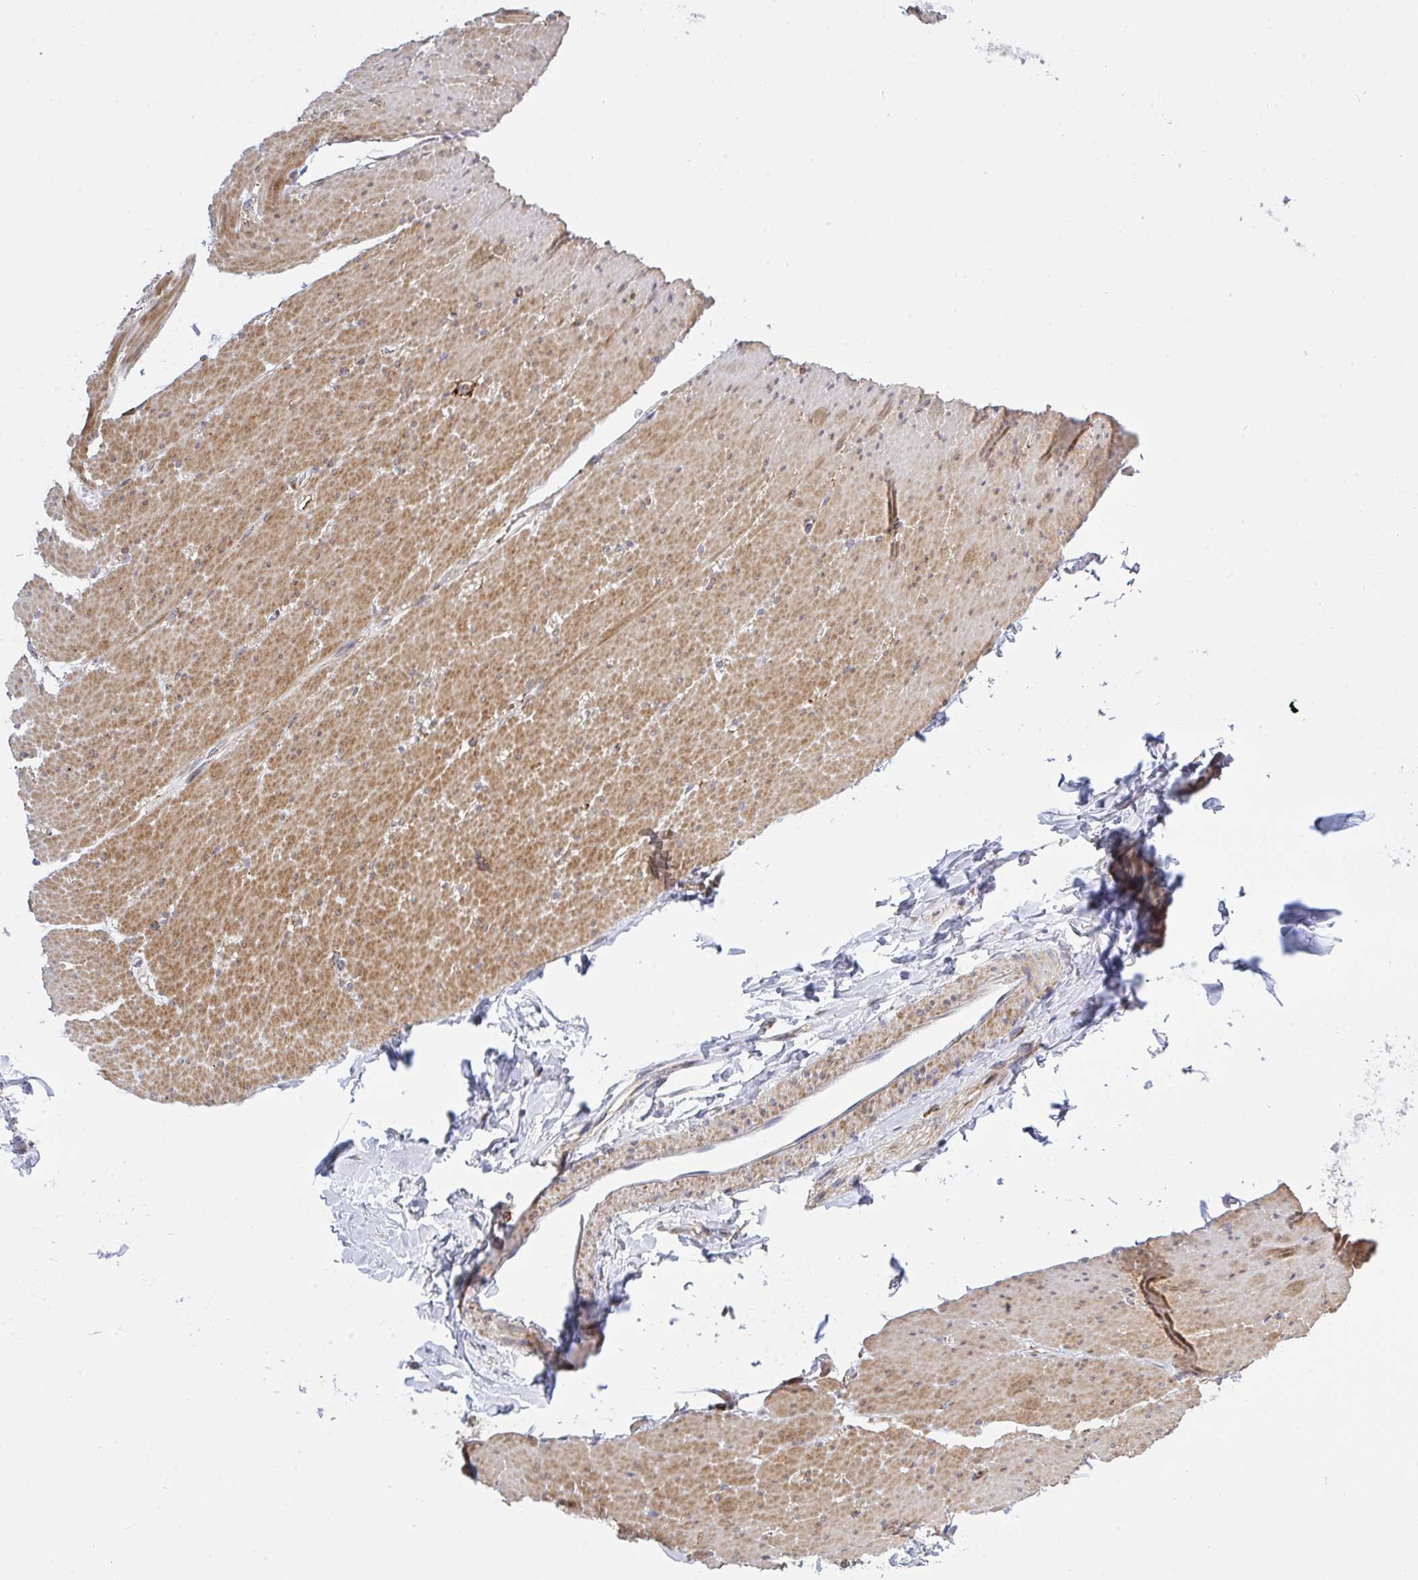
{"staining": {"intensity": "moderate", "quantity": ">75%", "location": "cytoplasmic/membranous"}, "tissue": "smooth muscle", "cell_type": "Smooth muscle cells", "image_type": "normal", "snomed": [{"axis": "morphology", "description": "Normal tissue, NOS"}, {"axis": "topography", "description": "Smooth muscle"}, {"axis": "topography", "description": "Rectum"}], "caption": "Smooth muscle stained with DAB immunohistochemistry demonstrates medium levels of moderate cytoplasmic/membranous expression in about >75% of smooth muscle cells.", "gene": "FRMD3", "patient": {"sex": "male", "age": 53}}